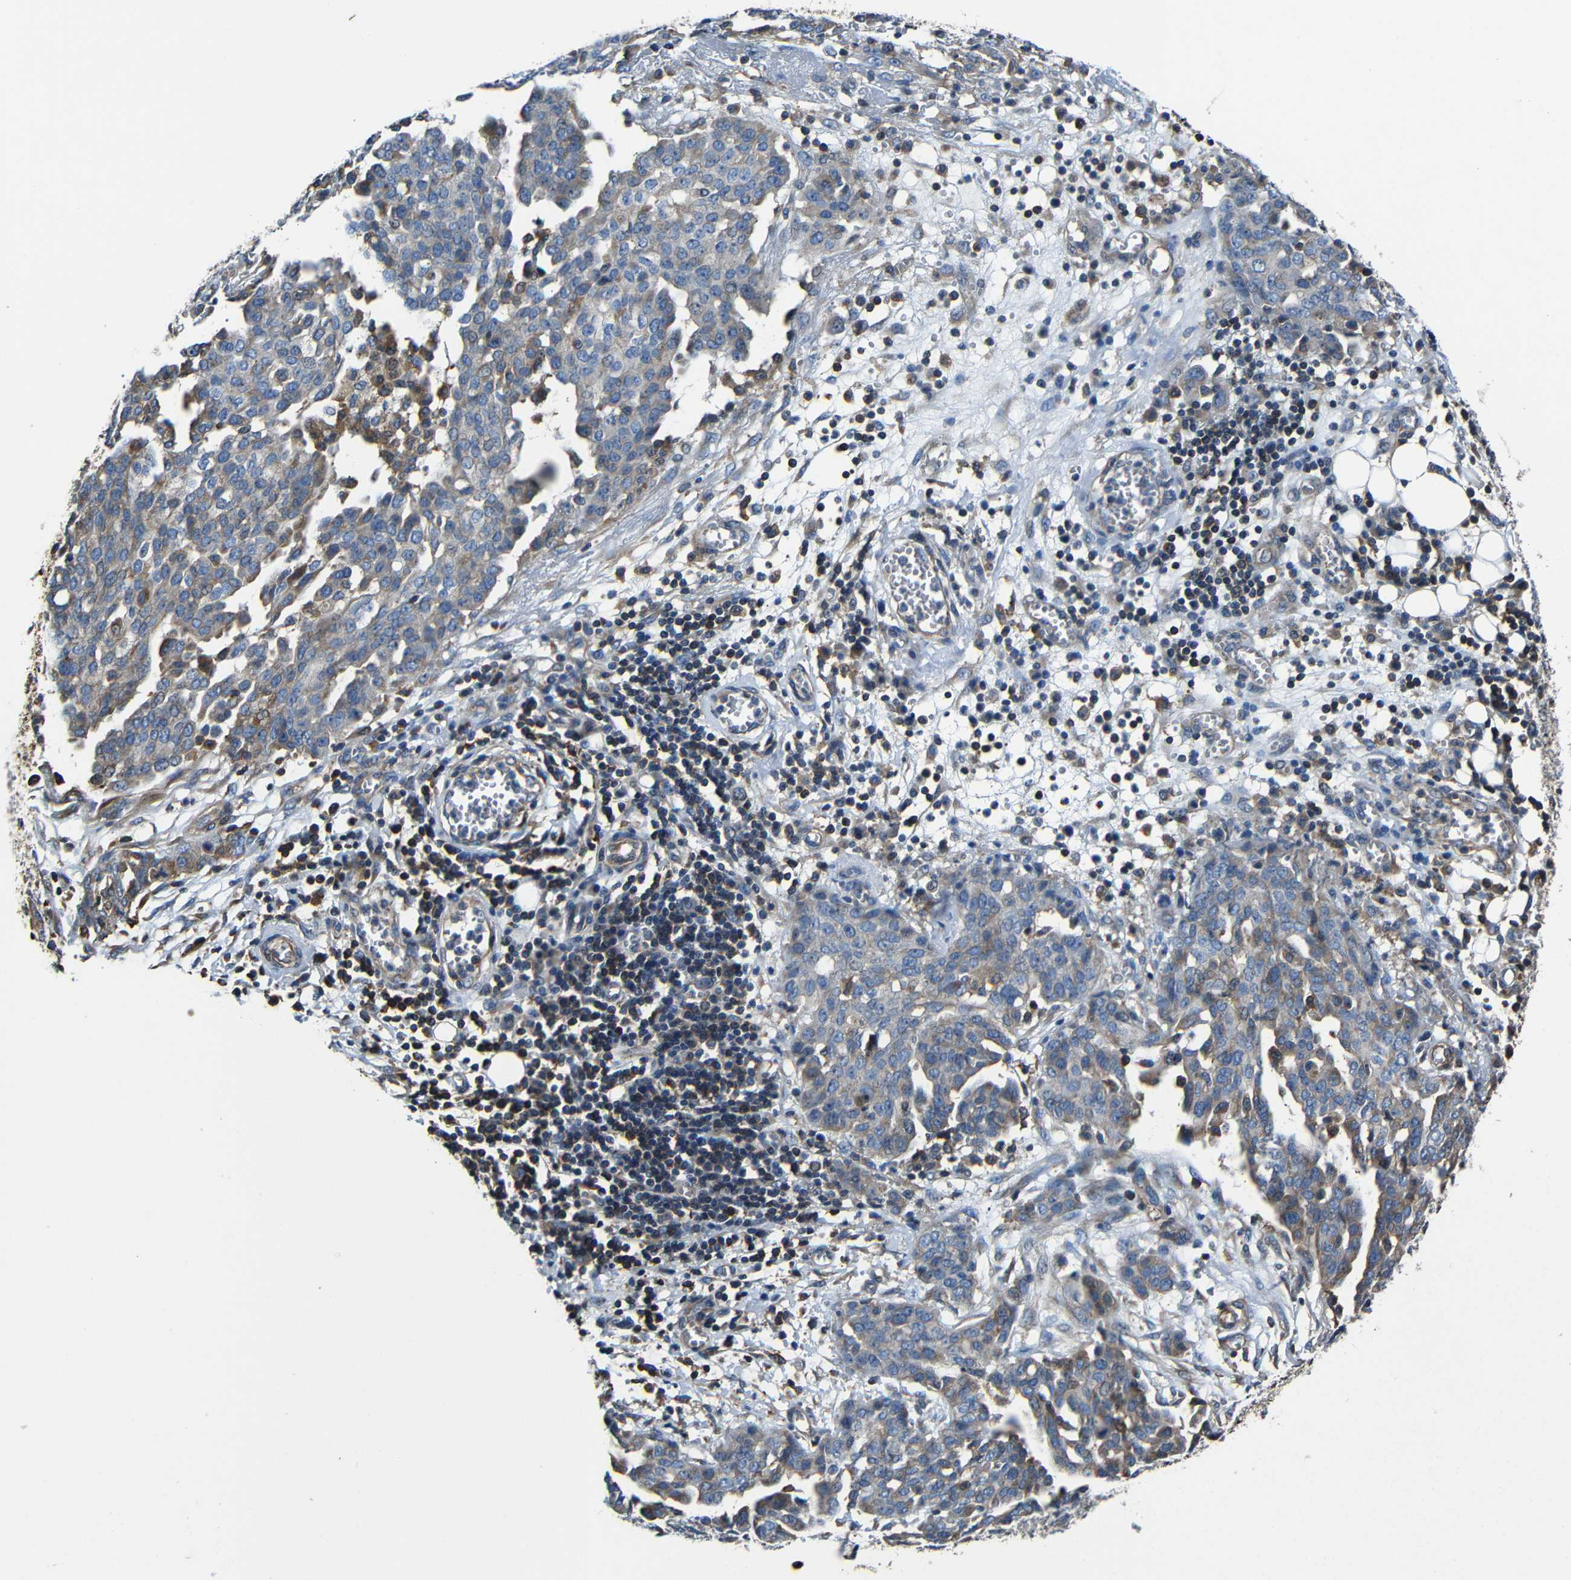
{"staining": {"intensity": "moderate", "quantity": "25%-75%", "location": "cytoplasmic/membranous"}, "tissue": "ovarian cancer", "cell_type": "Tumor cells", "image_type": "cancer", "snomed": [{"axis": "morphology", "description": "Cystadenocarcinoma, serous, NOS"}, {"axis": "topography", "description": "Soft tissue"}, {"axis": "topography", "description": "Ovary"}], "caption": "A micrograph of ovarian cancer (serous cystadenocarcinoma) stained for a protein displays moderate cytoplasmic/membranous brown staining in tumor cells.", "gene": "GDI1", "patient": {"sex": "female", "age": 57}}